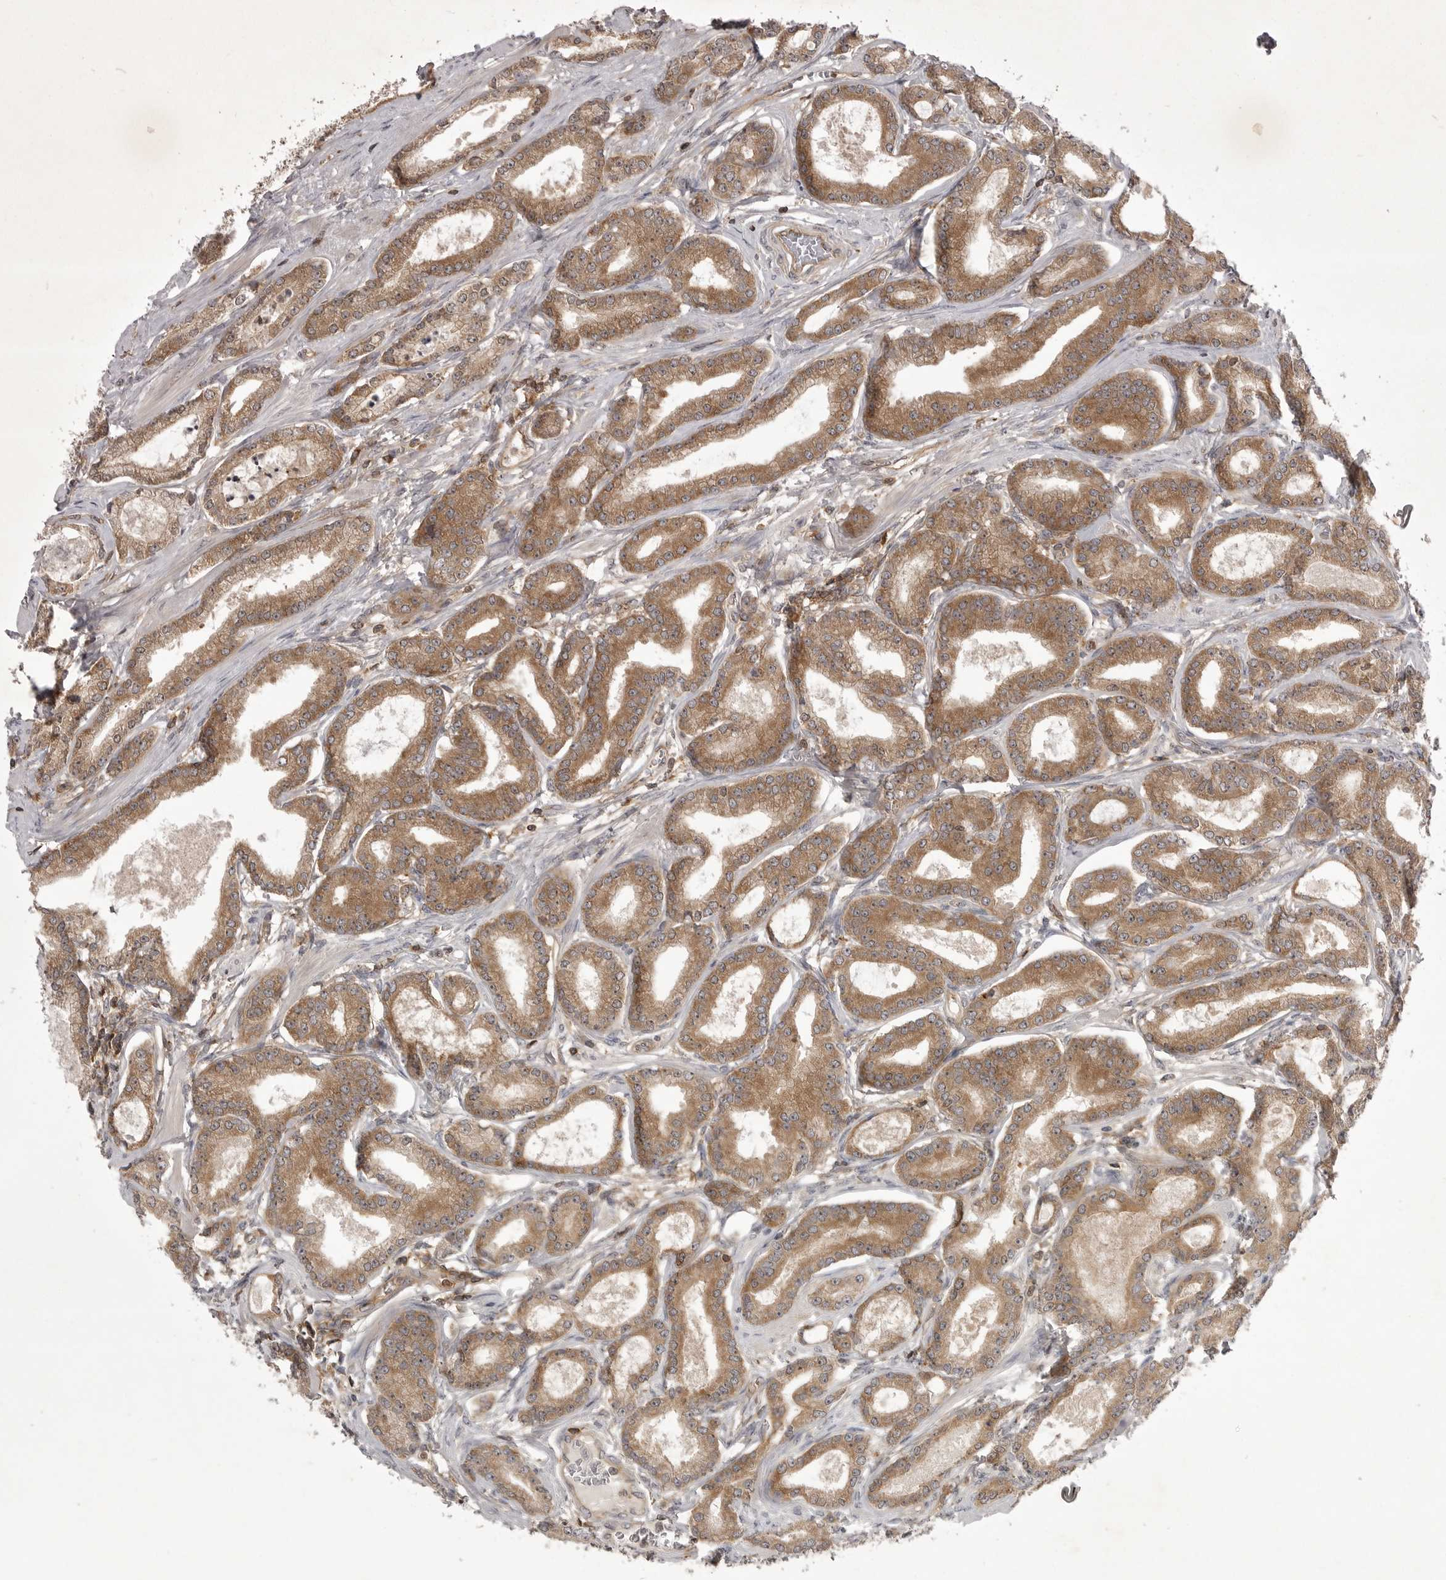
{"staining": {"intensity": "moderate", "quantity": ">75%", "location": "cytoplasmic/membranous"}, "tissue": "prostate cancer", "cell_type": "Tumor cells", "image_type": "cancer", "snomed": [{"axis": "morphology", "description": "Adenocarcinoma, Low grade"}, {"axis": "topography", "description": "Prostate"}], "caption": "This is a photomicrograph of immunohistochemistry staining of prostate cancer (low-grade adenocarcinoma), which shows moderate positivity in the cytoplasmic/membranous of tumor cells.", "gene": "STK24", "patient": {"sex": "male", "age": 60}}